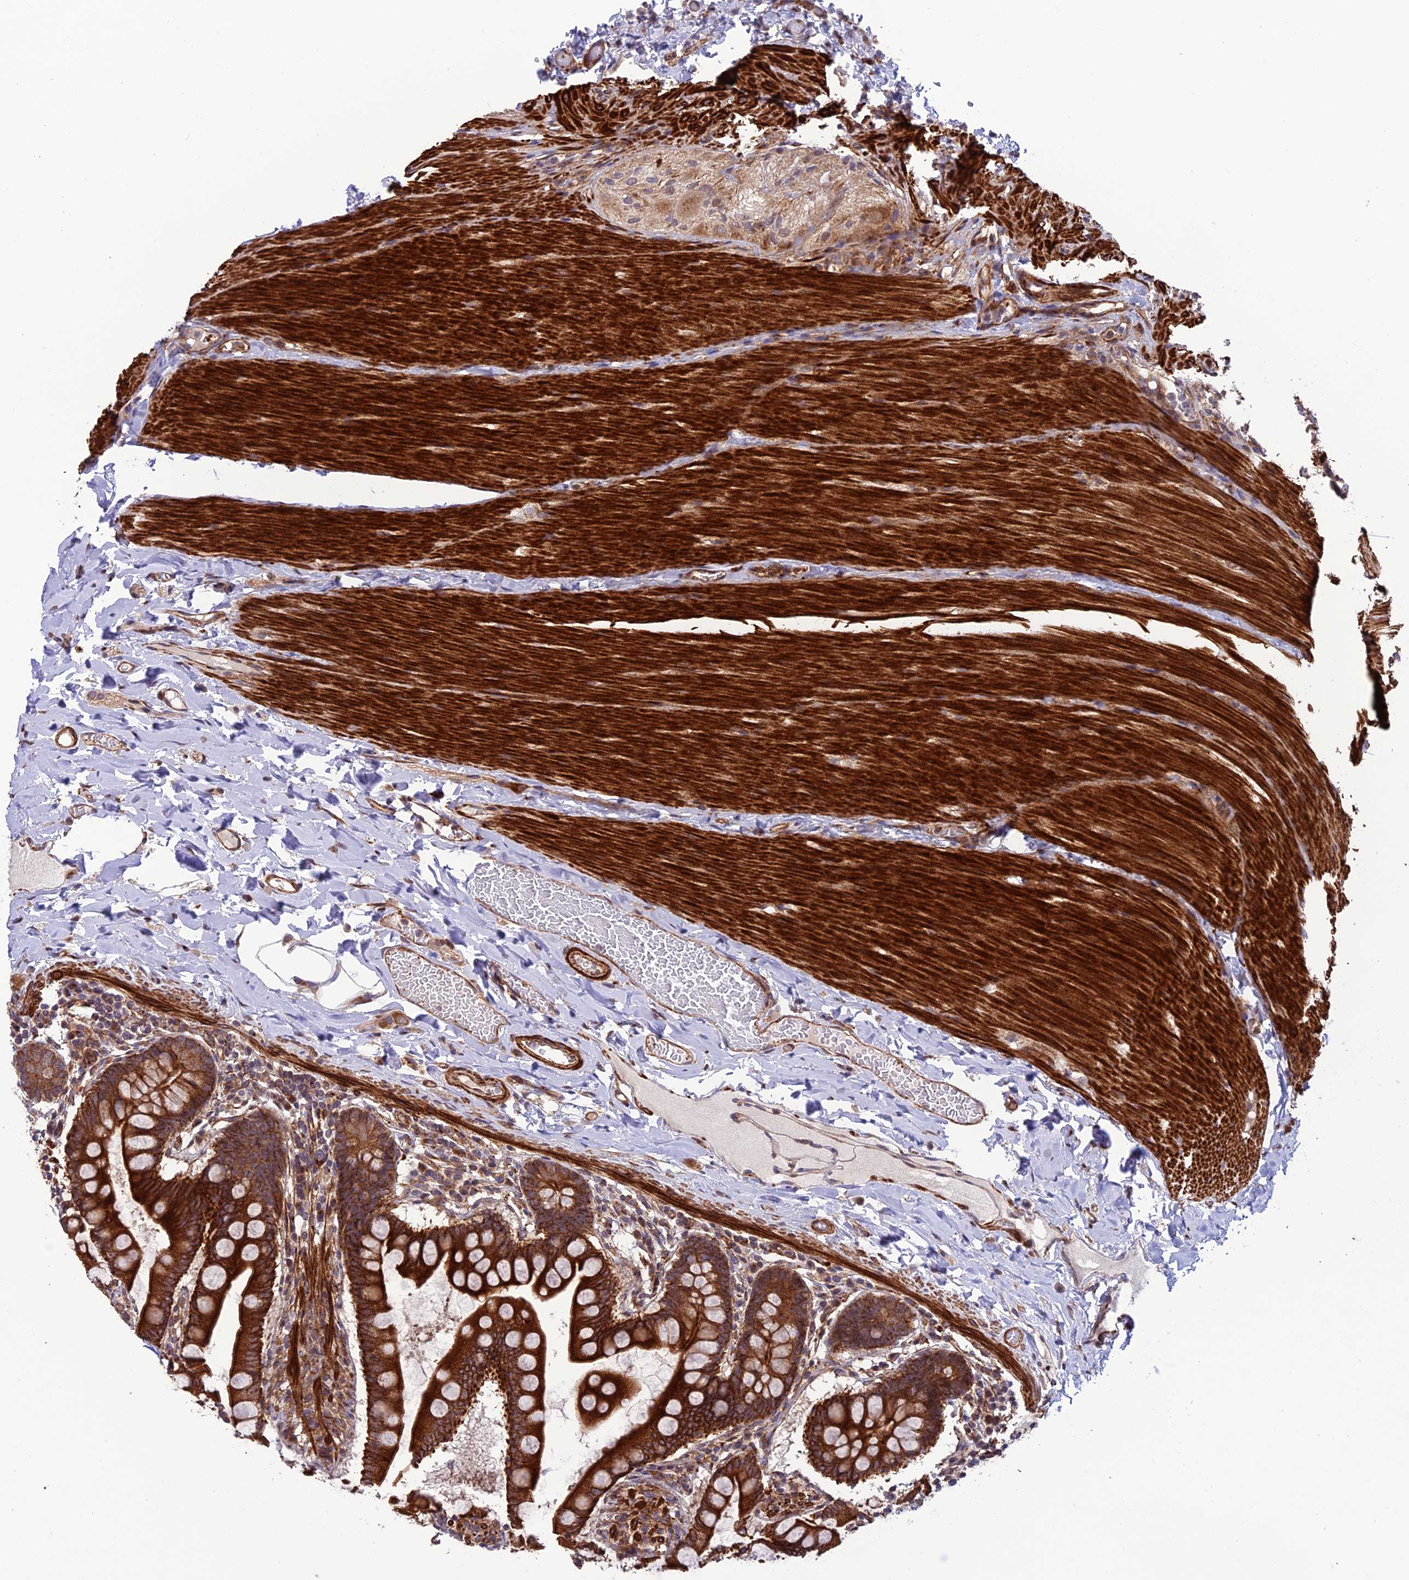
{"staining": {"intensity": "strong", "quantity": ">75%", "location": "cytoplasmic/membranous"}, "tissue": "small intestine", "cell_type": "Glandular cells", "image_type": "normal", "snomed": [{"axis": "morphology", "description": "Normal tissue, NOS"}, {"axis": "topography", "description": "Small intestine"}], "caption": "Glandular cells display high levels of strong cytoplasmic/membranous expression in approximately >75% of cells in normal human small intestine.", "gene": "TNIP3", "patient": {"sex": "male", "age": 41}}